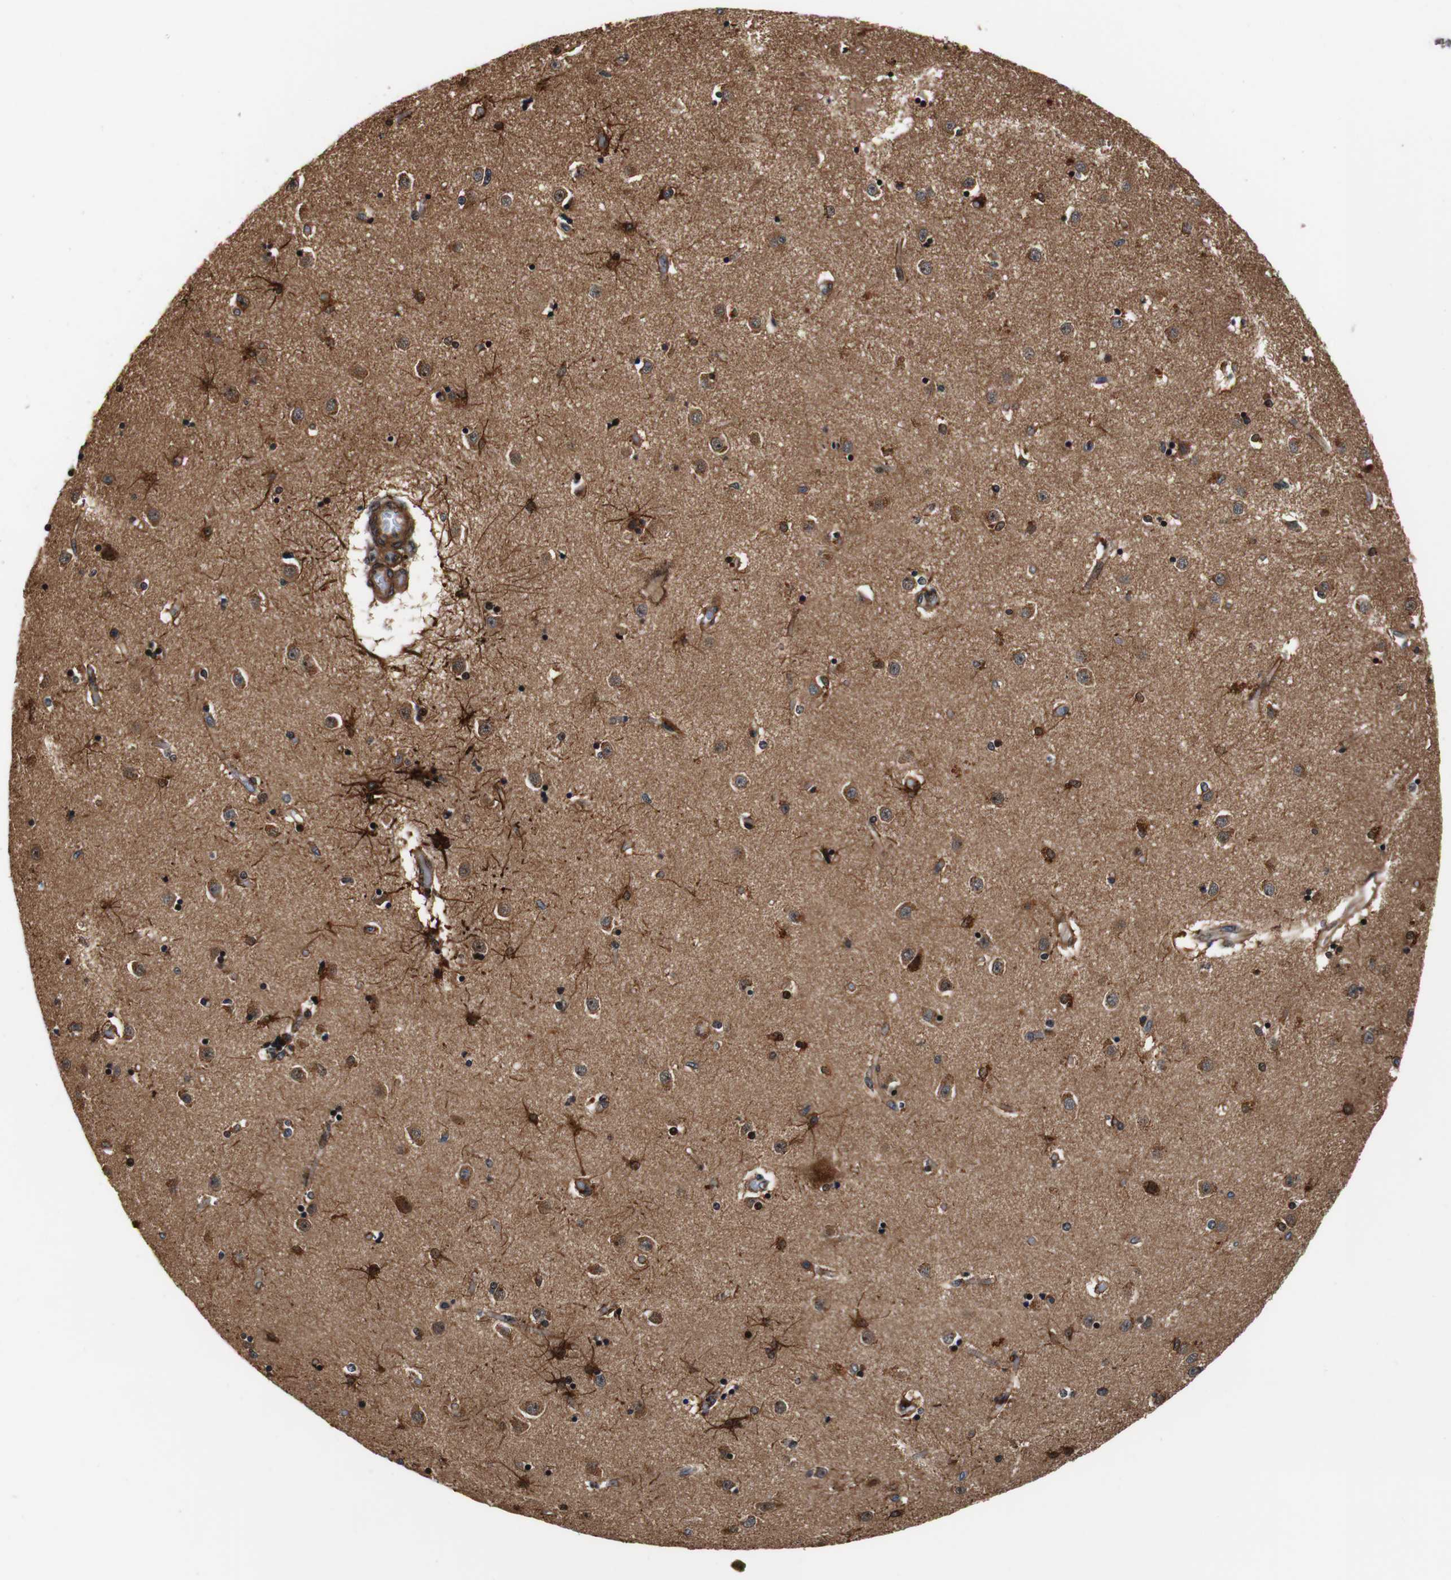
{"staining": {"intensity": "strong", "quantity": "25%-75%", "location": "cytoplasmic/membranous,nuclear"}, "tissue": "caudate", "cell_type": "Glial cells", "image_type": "normal", "snomed": [{"axis": "morphology", "description": "Normal tissue, NOS"}, {"axis": "topography", "description": "Lateral ventricle wall"}], "caption": "Strong cytoplasmic/membranous,nuclear protein expression is present in about 25%-75% of glial cells in caudate.", "gene": "LRP4", "patient": {"sex": "female", "age": 54}}